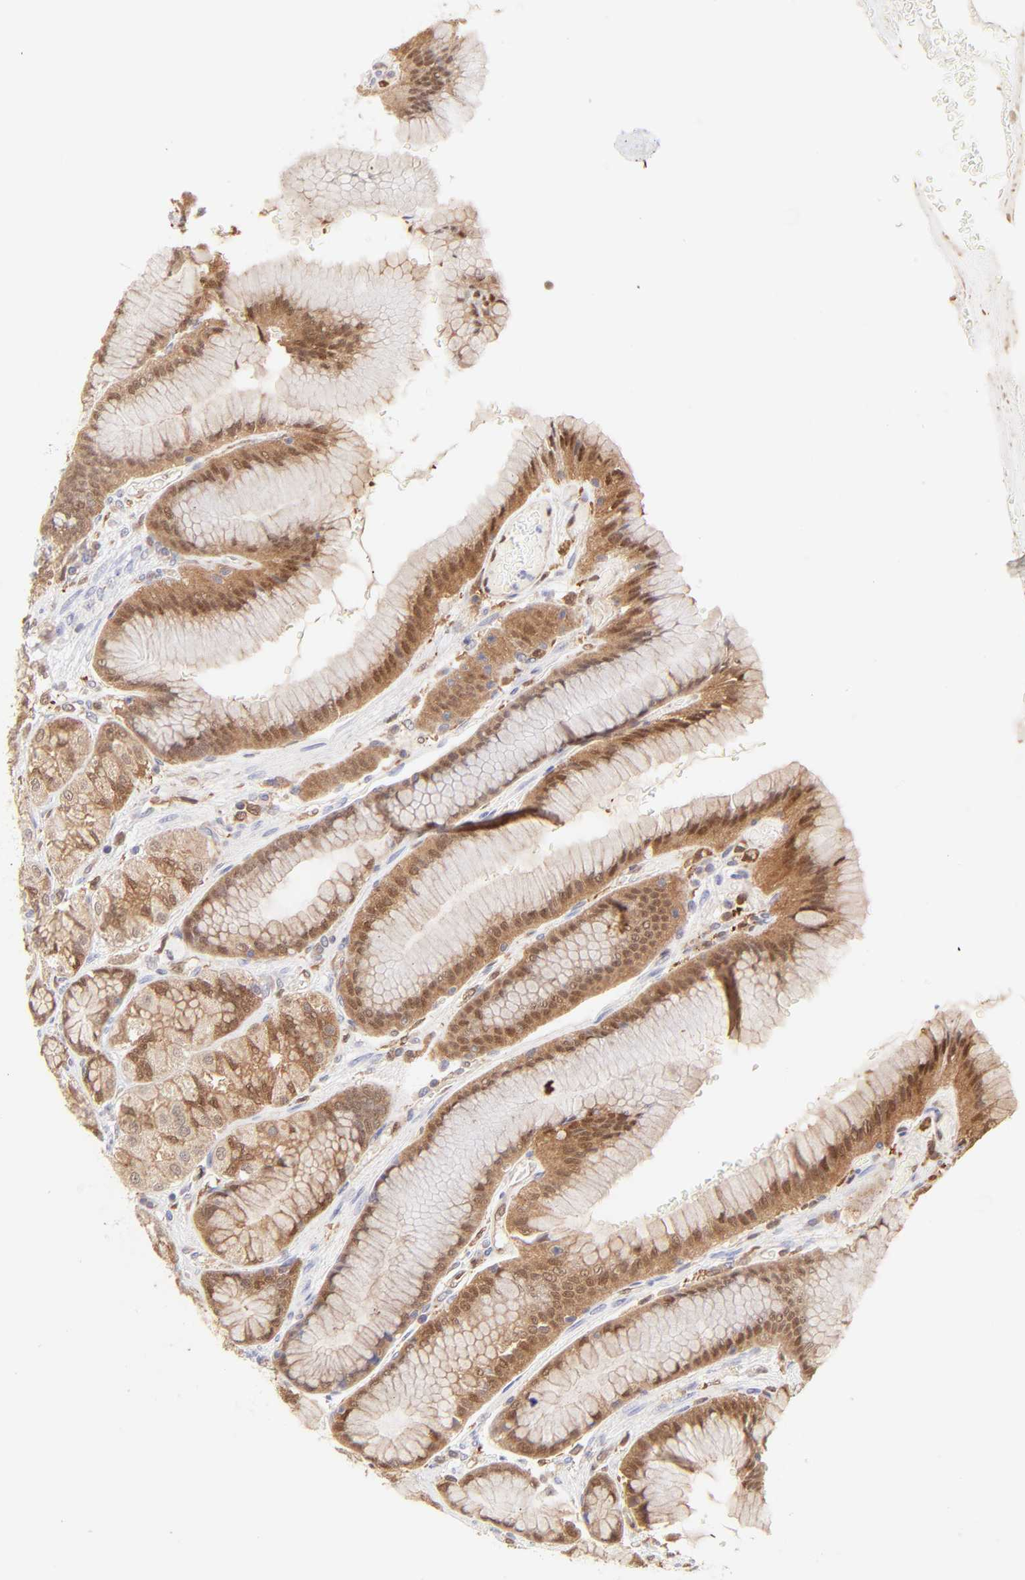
{"staining": {"intensity": "moderate", "quantity": "25%-75%", "location": "cytoplasmic/membranous,nuclear"}, "tissue": "stomach", "cell_type": "Glandular cells", "image_type": "normal", "snomed": [{"axis": "morphology", "description": "Normal tissue, NOS"}, {"axis": "morphology", "description": "Adenocarcinoma, NOS"}, {"axis": "topography", "description": "Stomach"}, {"axis": "topography", "description": "Stomach, lower"}], "caption": "Glandular cells display moderate cytoplasmic/membranous,nuclear expression in about 25%-75% of cells in benign stomach. Nuclei are stained in blue.", "gene": "HYAL1", "patient": {"sex": "female", "age": 65}}